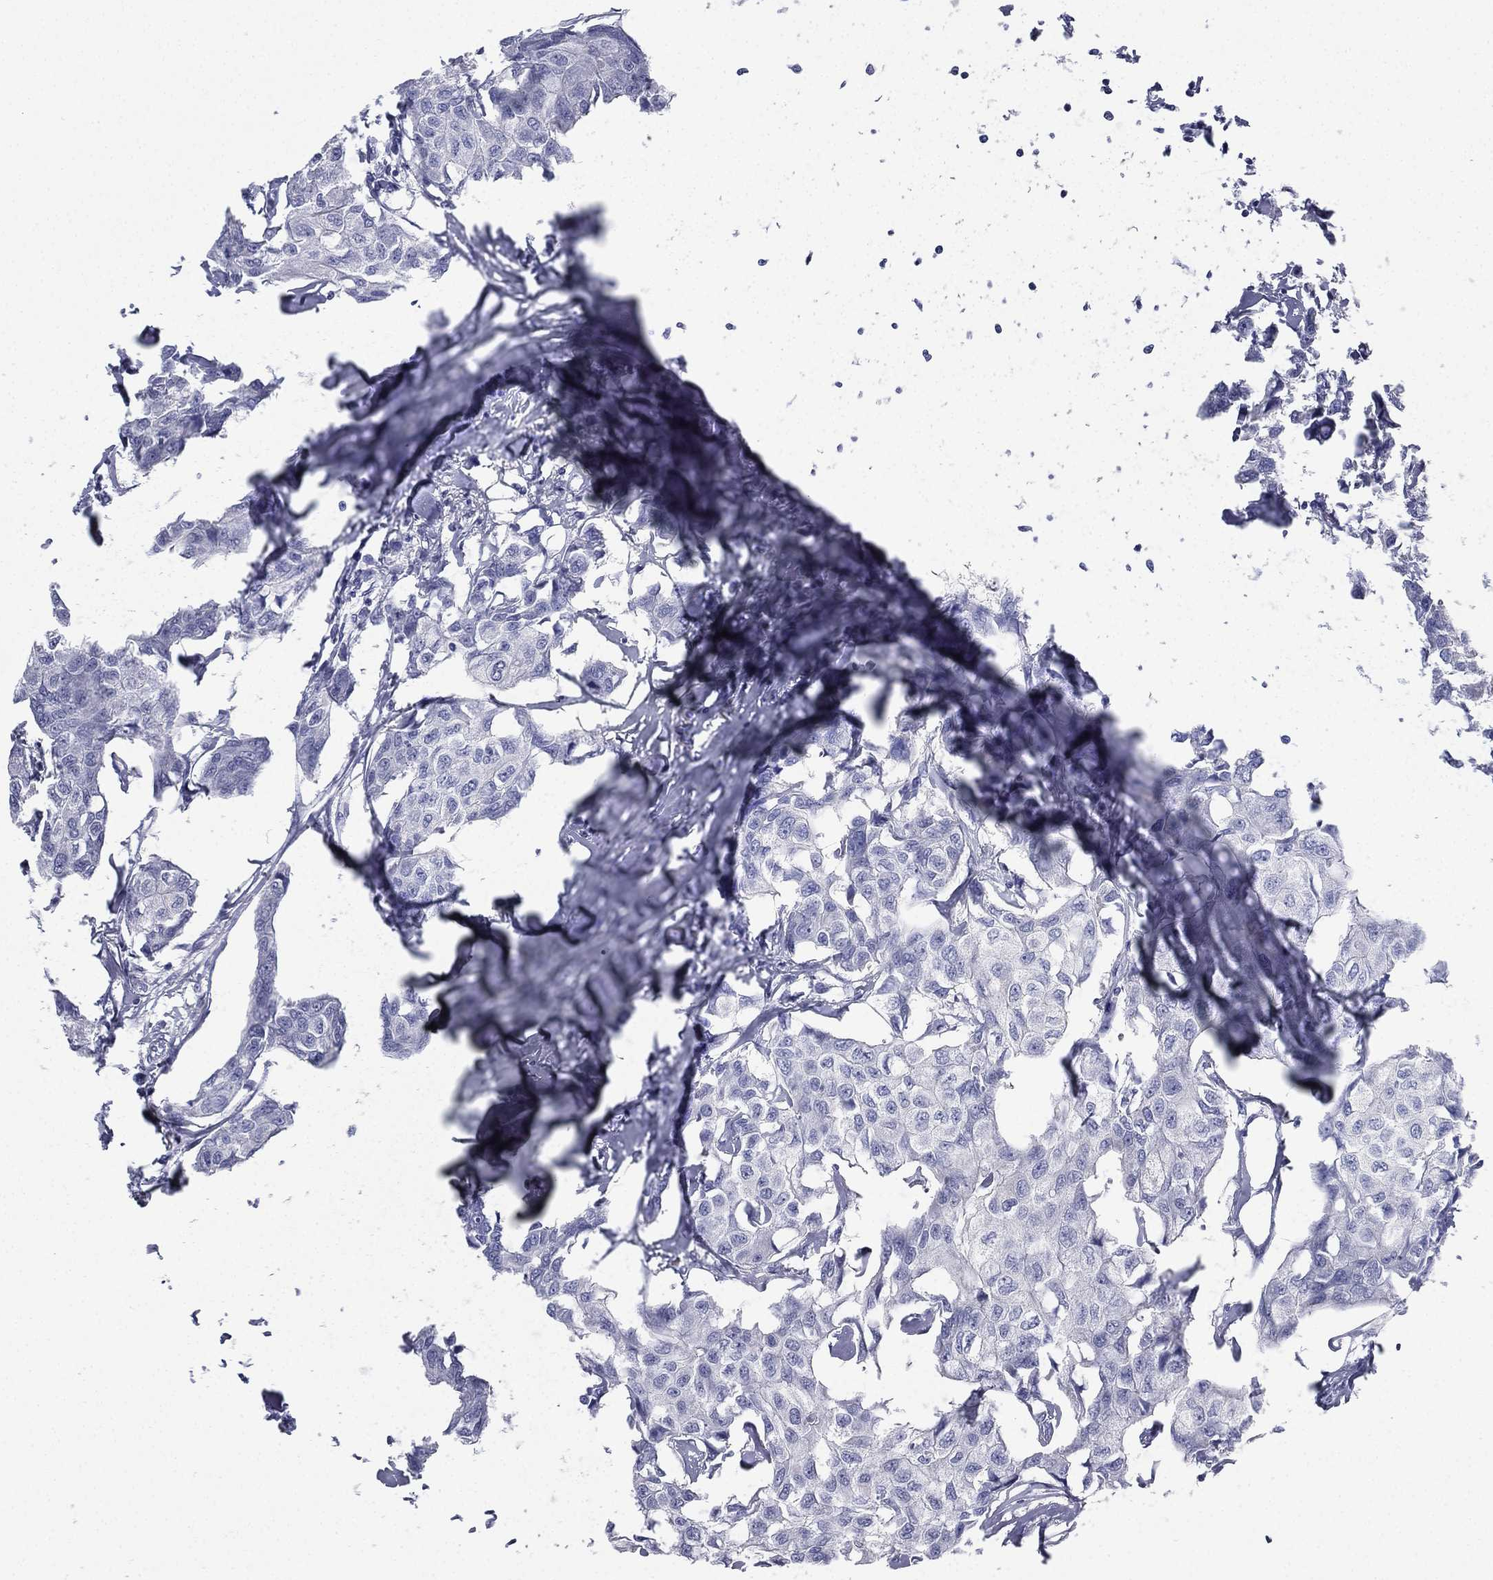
{"staining": {"intensity": "negative", "quantity": "none", "location": "none"}, "tissue": "breast cancer", "cell_type": "Tumor cells", "image_type": "cancer", "snomed": [{"axis": "morphology", "description": "Duct carcinoma"}, {"axis": "topography", "description": "Breast"}], "caption": "IHC photomicrograph of human breast infiltrating ductal carcinoma stained for a protein (brown), which reveals no staining in tumor cells. Nuclei are stained in blue.", "gene": "FCER2", "patient": {"sex": "female", "age": 80}}